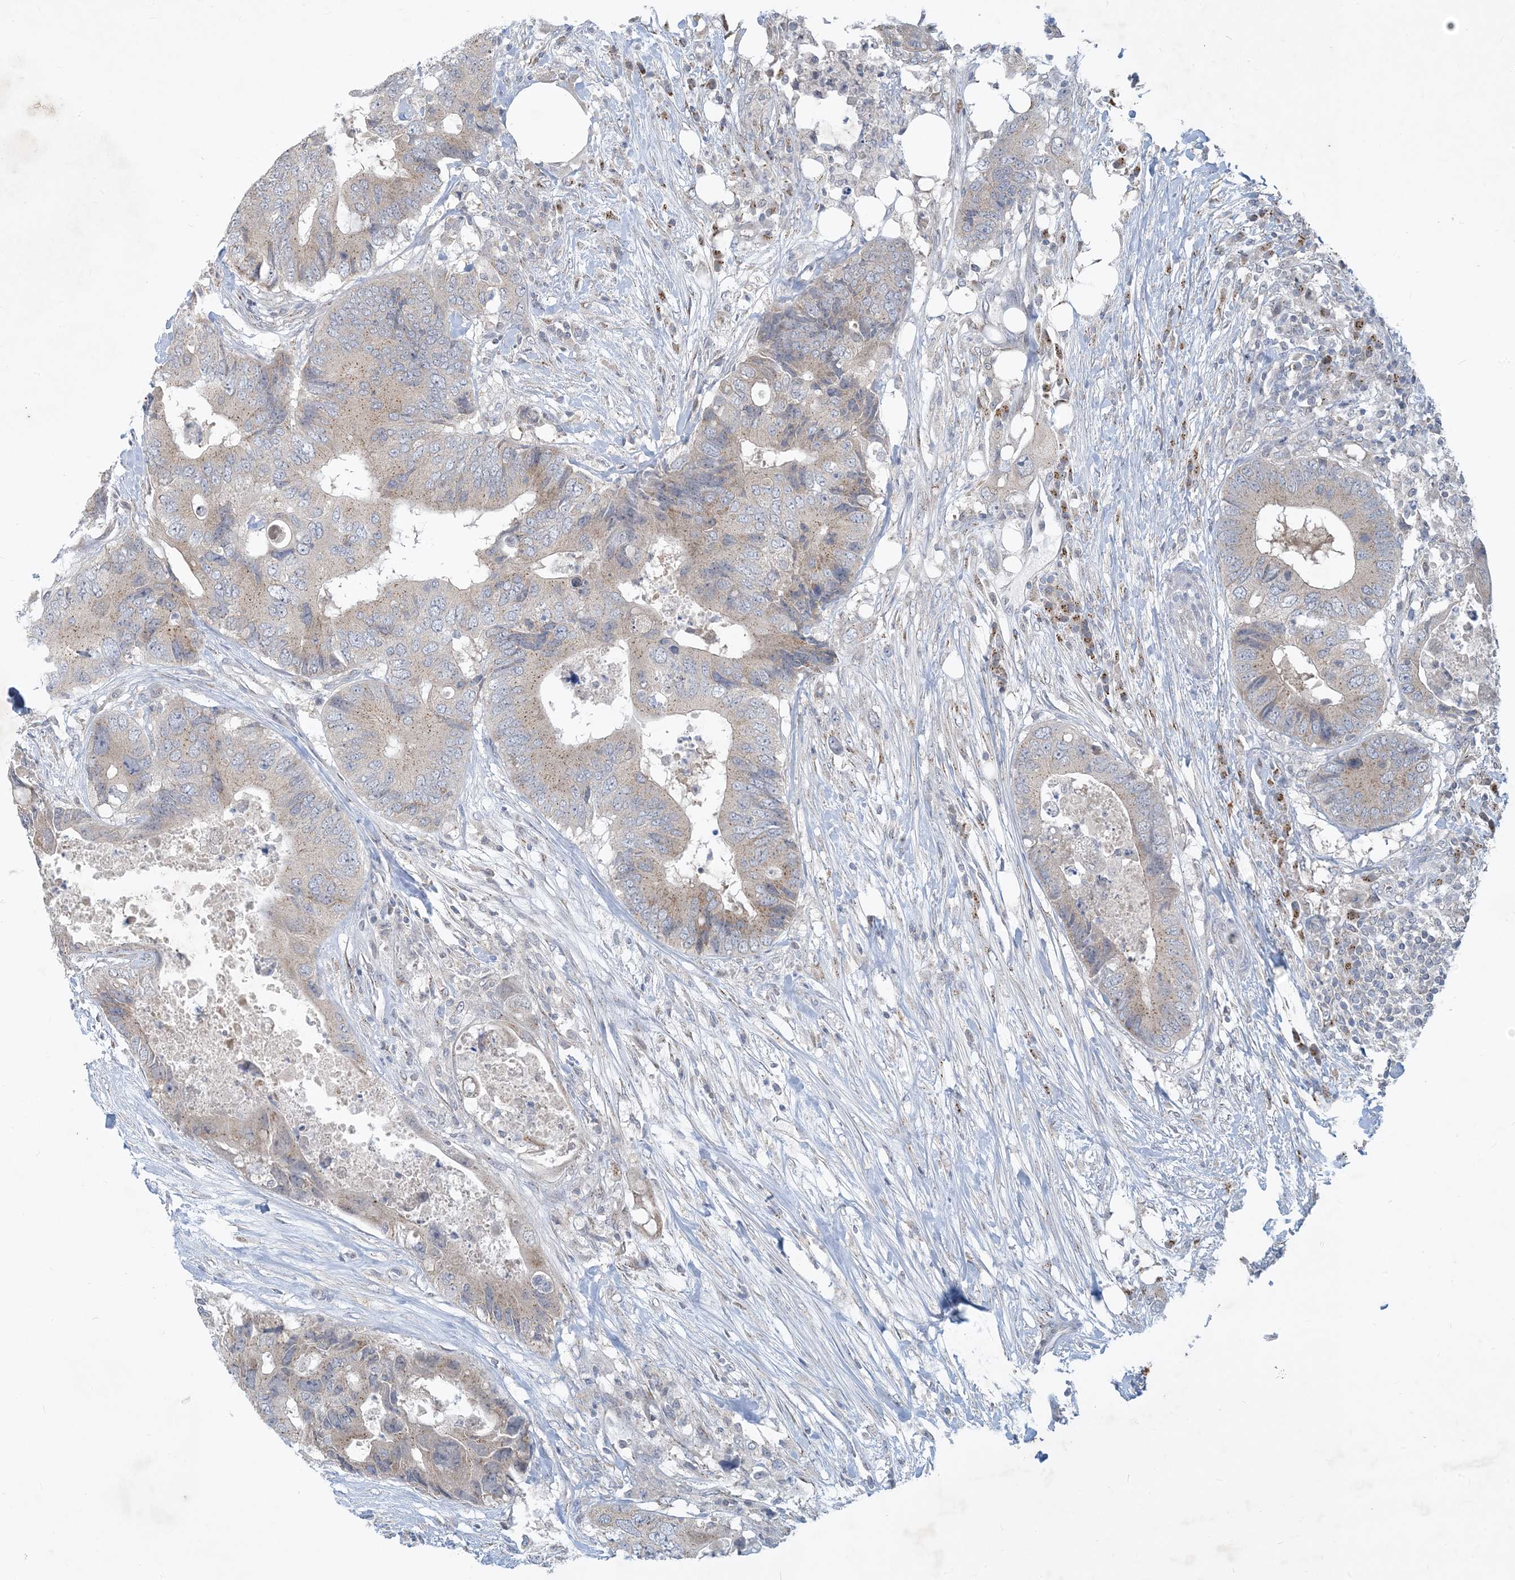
{"staining": {"intensity": "weak", "quantity": "25%-75%", "location": "cytoplasmic/membranous"}, "tissue": "colorectal cancer", "cell_type": "Tumor cells", "image_type": "cancer", "snomed": [{"axis": "morphology", "description": "Adenocarcinoma, NOS"}, {"axis": "topography", "description": "Colon"}], "caption": "Weak cytoplasmic/membranous staining for a protein is seen in approximately 25%-75% of tumor cells of colorectal cancer using IHC.", "gene": "CCDC14", "patient": {"sex": "male", "age": 71}}